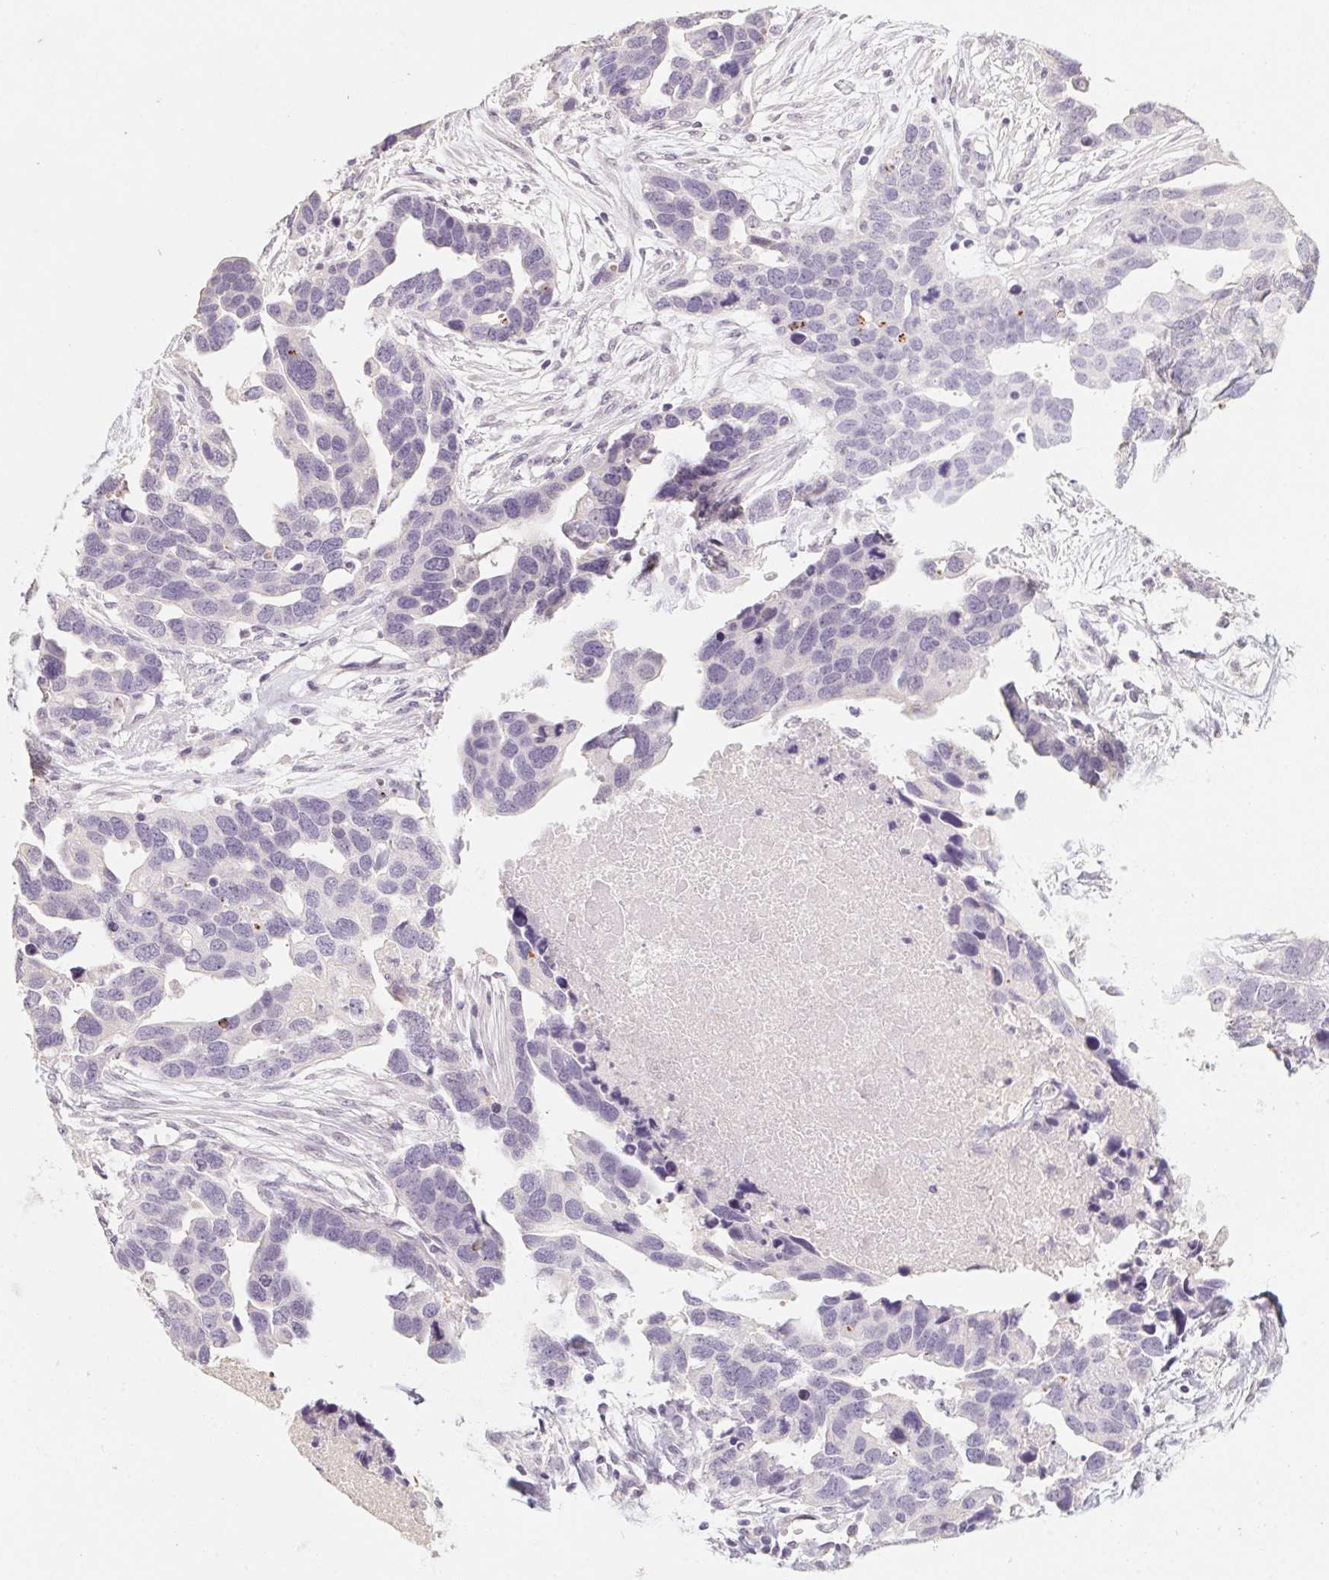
{"staining": {"intensity": "negative", "quantity": "none", "location": "none"}, "tissue": "ovarian cancer", "cell_type": "Tumor cells", "image_type": "cancer", "snomed": [{"axis": "morphology", "description": "Cystadenocarcinoma, serous, NOS"}, {"axis": "topography", "description": "Ovary"}], "caption": "This is an IHC image of human ovarian cancer. There is no positivity in tumor cells.", "gene": "CAPZA3", "patient": {"sex": "female", "age": 54}}